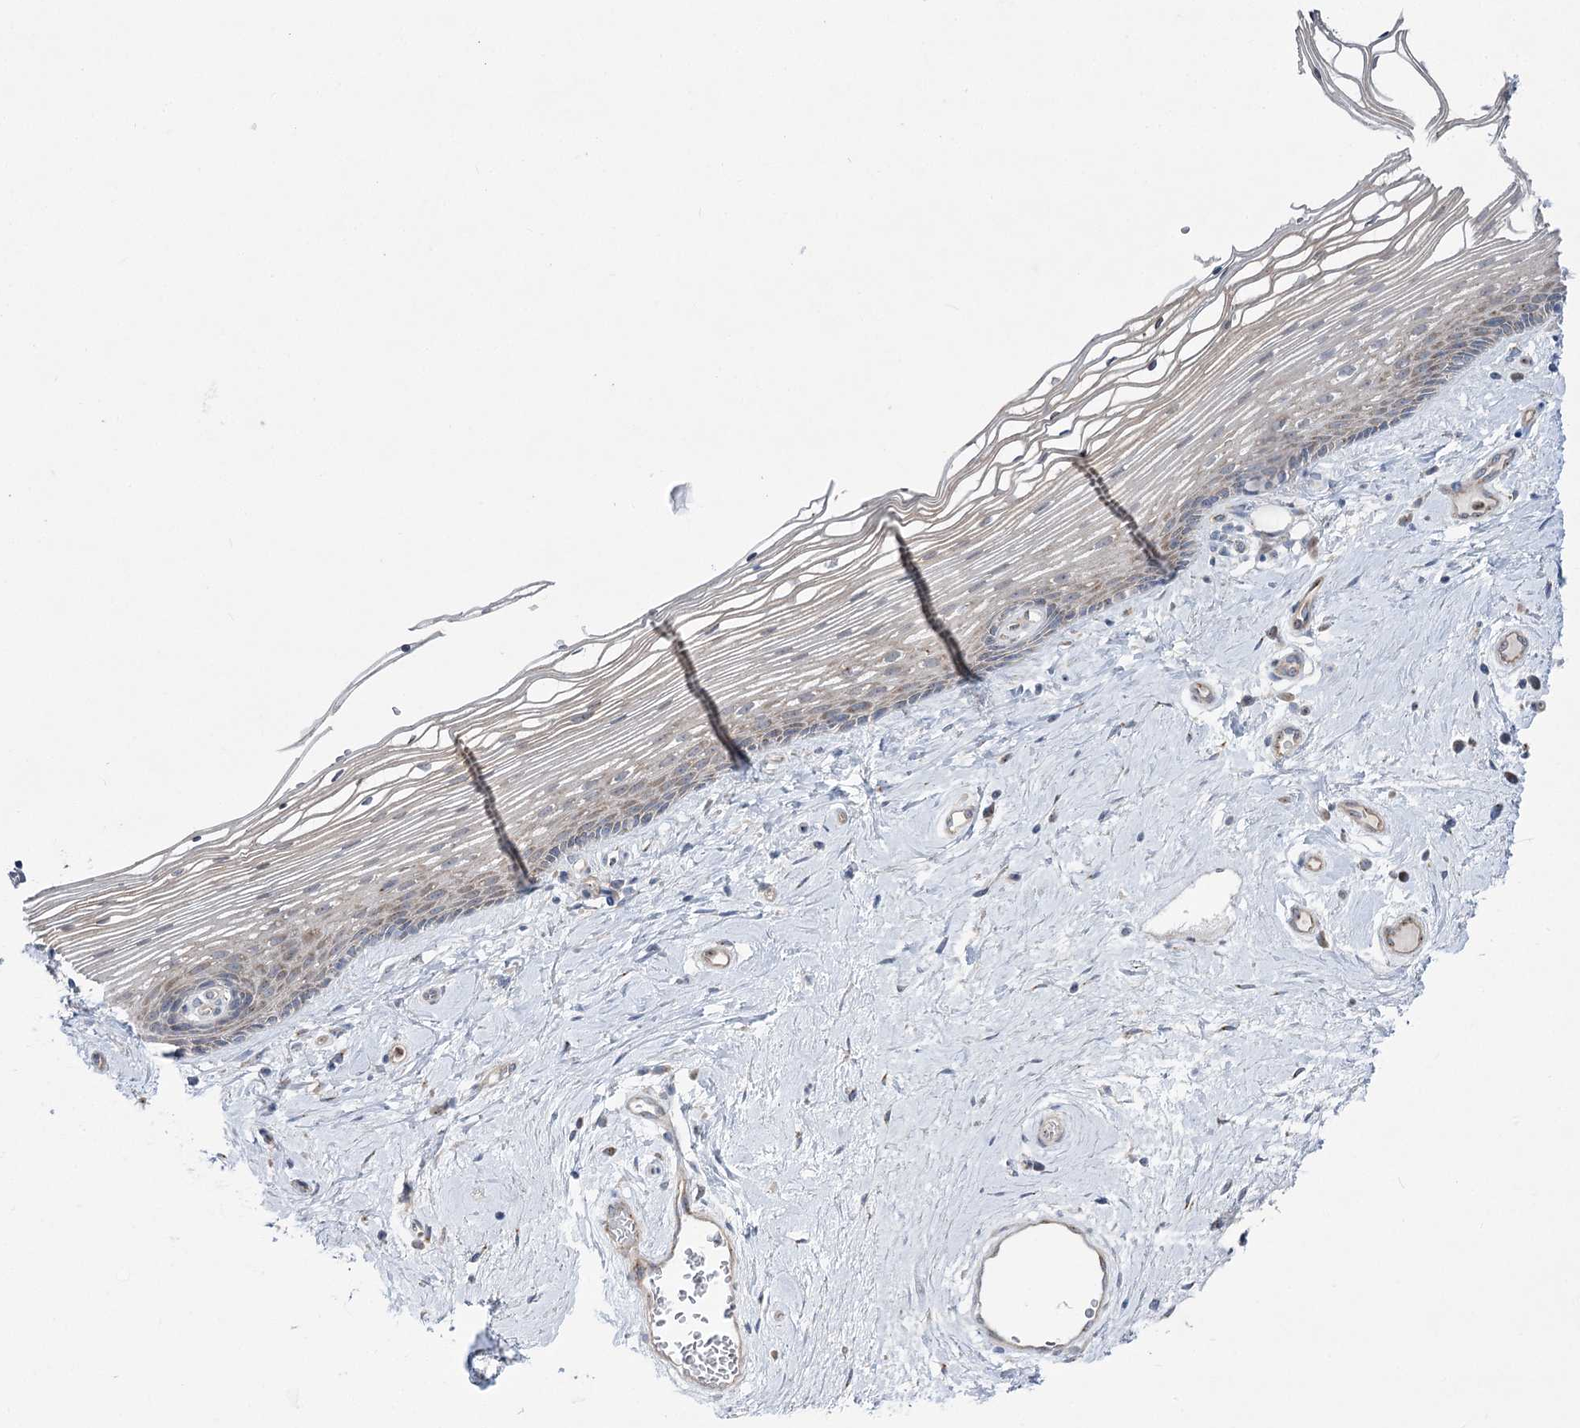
{"staining": {"intensity": "weak", "quantity": "25%-75%", "location": "cytoplasmic/membranous"}, "tissue": "vagina", "cell_type": "Squamous epithelial cells", "image_type": "normal", "snomed": [{"axis": "morphology", "description": "Normal tissue, NOS"}, {"axis": "topography", "description": "Vagina"}], "caption": "Squamous epithelial cells show weak cytoplasmic/membranous positivity in about 25%-75% of cells in benign vagina.", "gene": "SCN11A", "patient": {"sex": "female", "age": 46}}